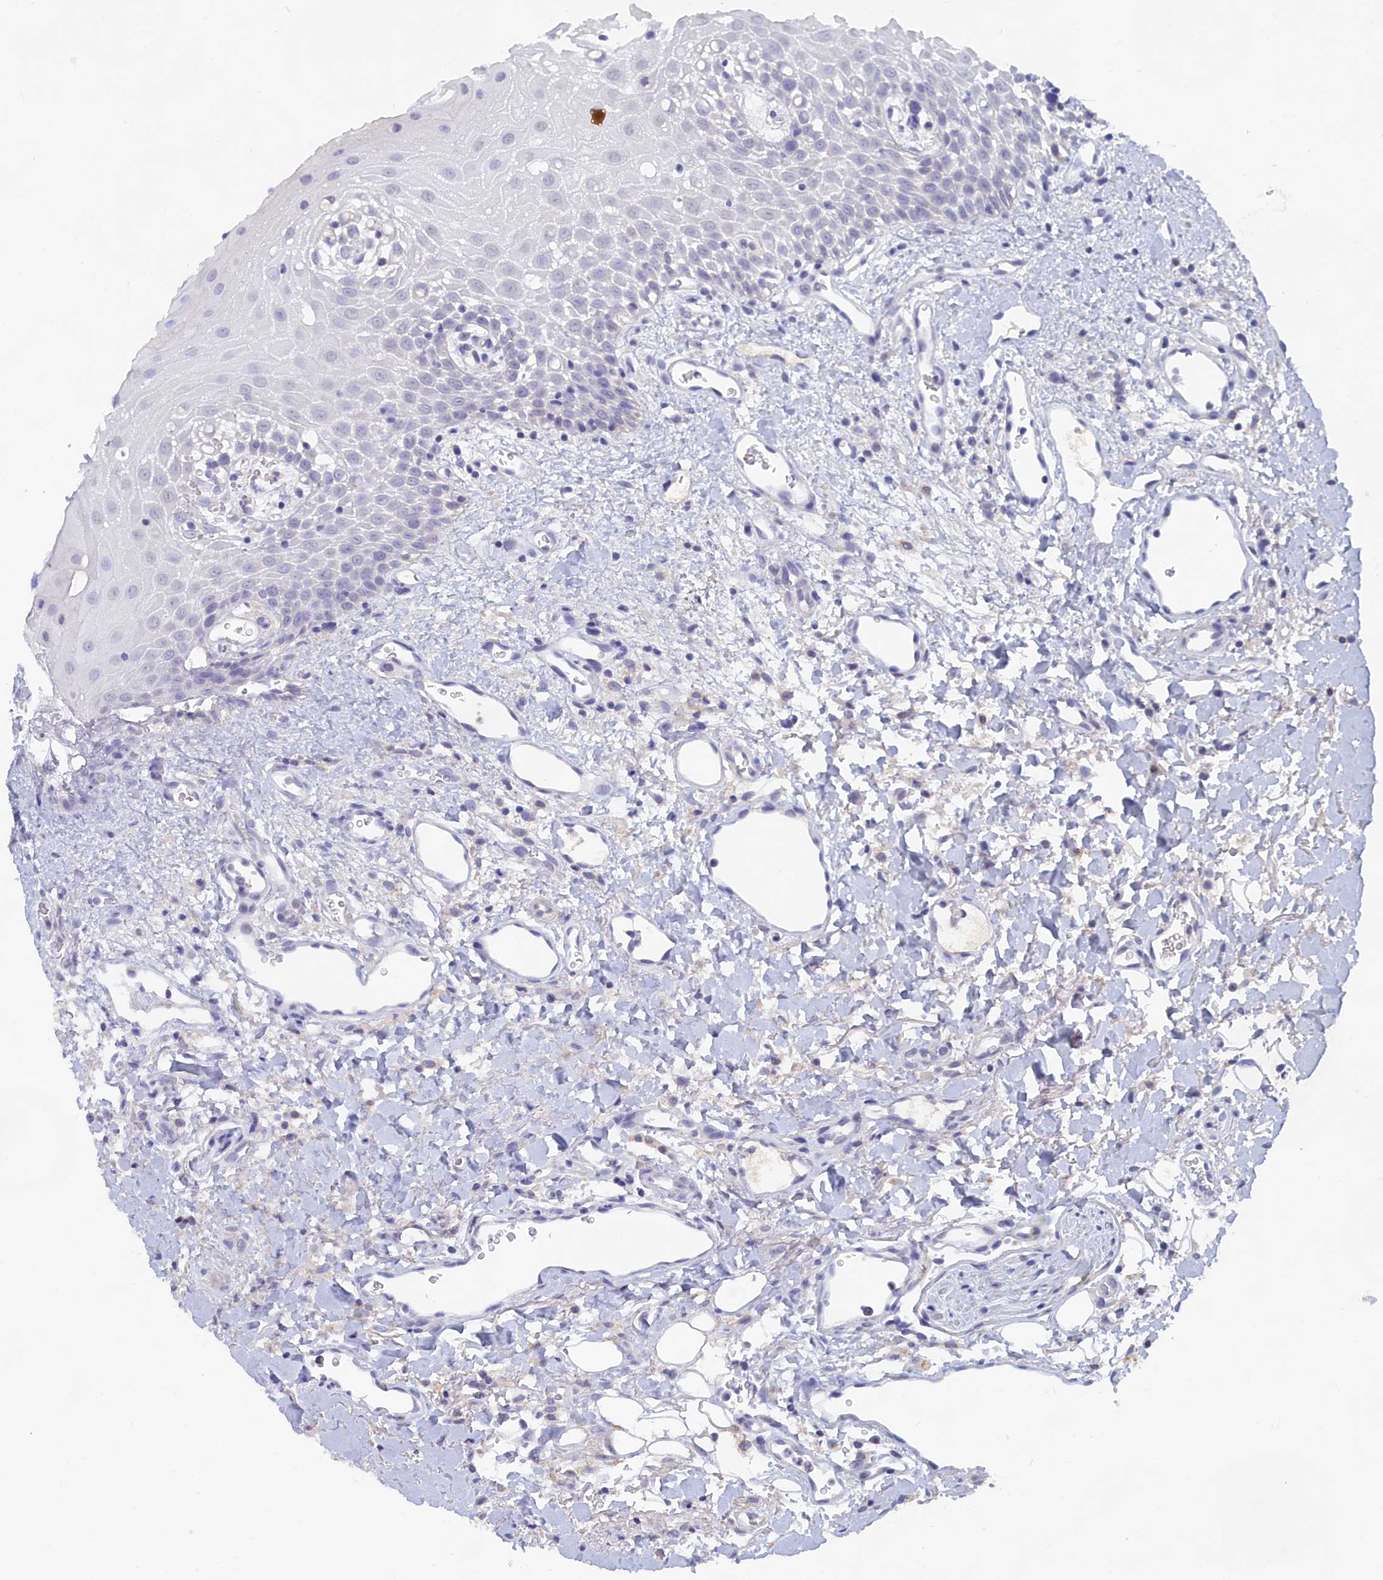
{"staining": {"intensity": "negative", "quantity": "none", "location": "none"}, "tissue": "oral mucosa", "cell_type": "Squamous epithelial cells", "image_type": "normal", "snomed": [{"axis": "morphology", "description": "Normal tissue, NOS"}, {"axis": "topography", "description": "Oral tissue"}], "caption": "Immunohistochemistry (IHC) photomicrograph of benign oral mucosa stained for a protein (brown), which reveals no staining in squamous epithelial cells.", "gene": "LRIF1", "patient": {"sex": "female", "age": 70}}